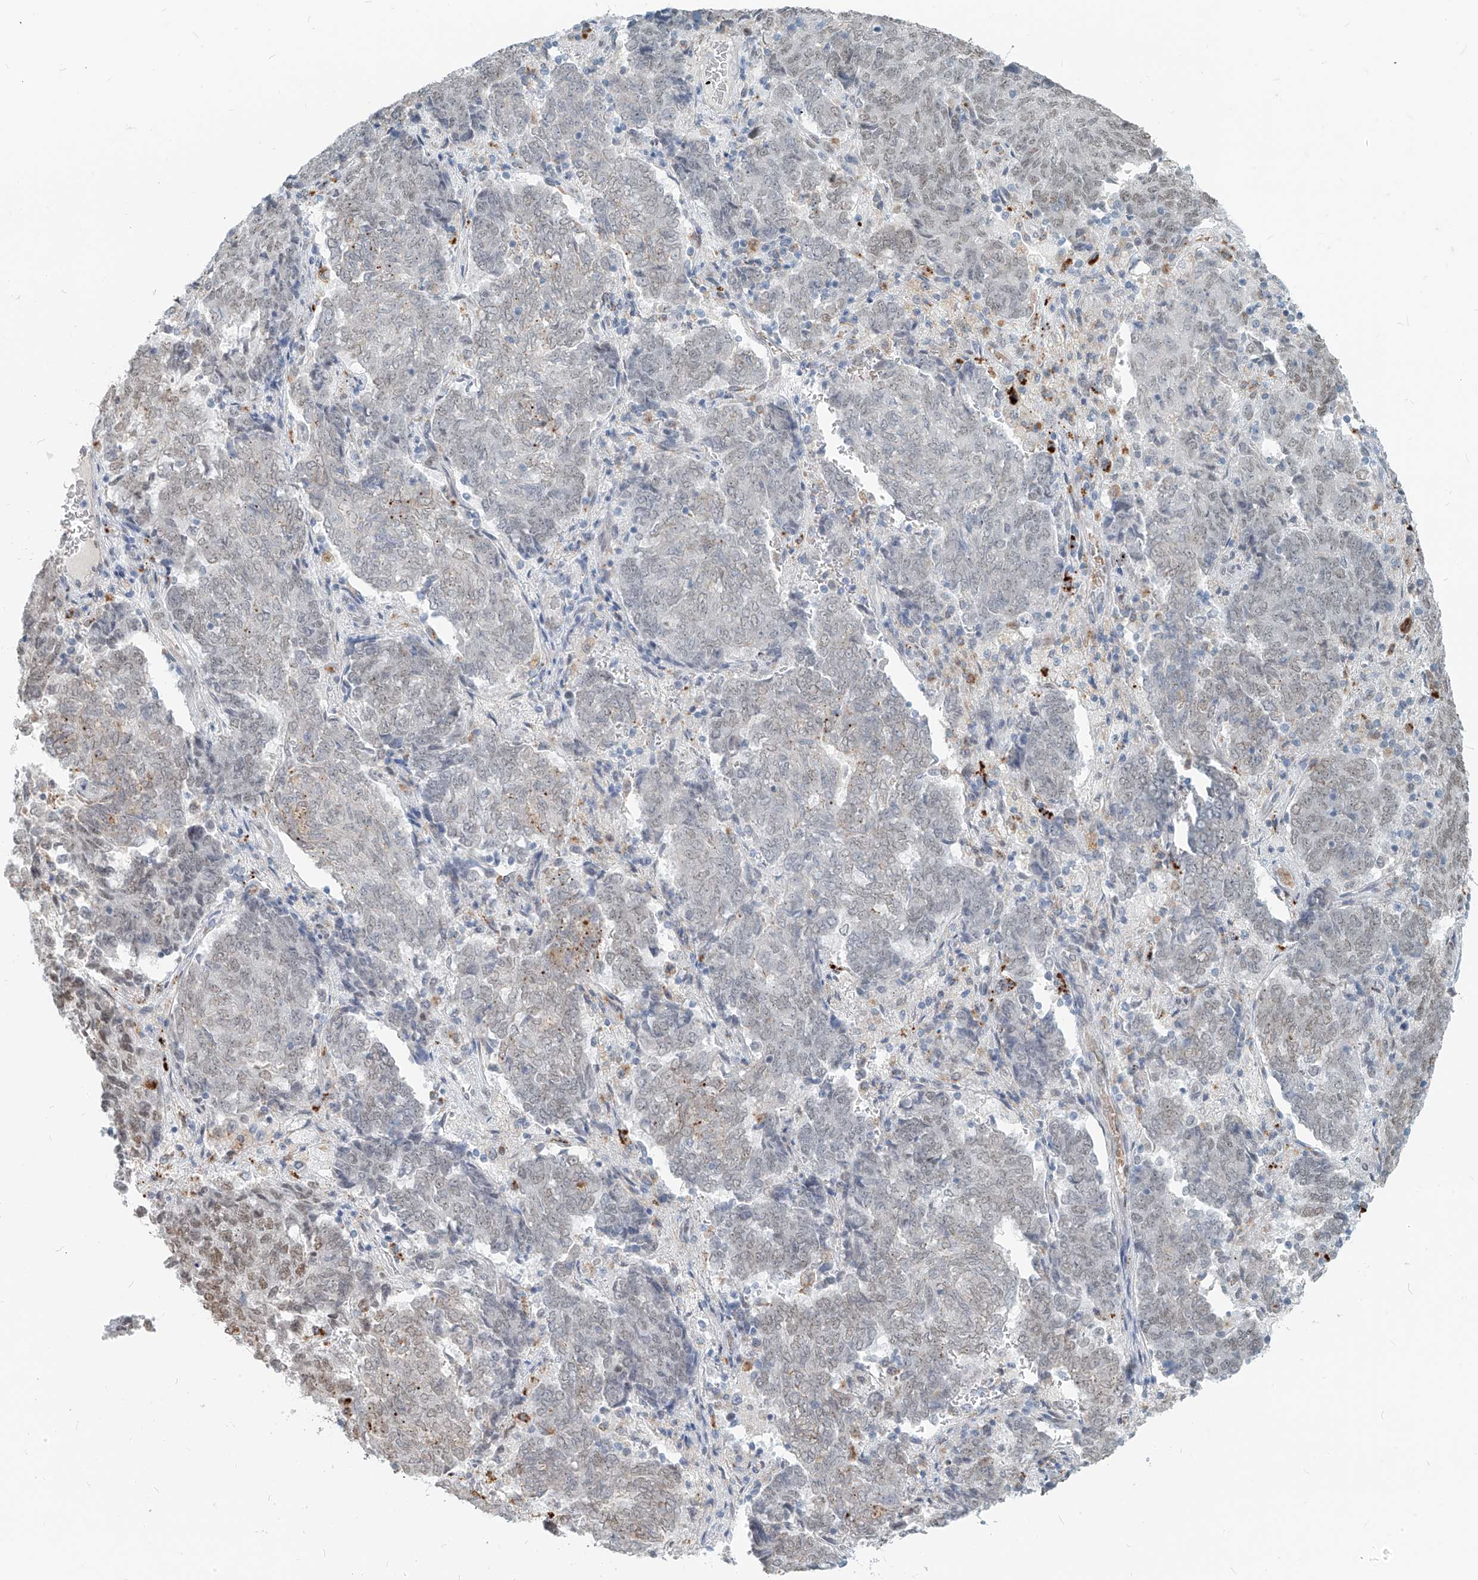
{"staining": {"intensity": "weak", "quantity": "<25%", "location": "nuclear"}, "tissue": "endometrial cancer", "cell_type": "Tumor cells", "image_type": "cancer", "snomed": [{"axis": "morphology", "description": "Adenocarcinoma, NOS"}, {"axis": "topography", "description": "Endometrium"}], "caption": "Immunohistochemistry histopathology image of adenocarcinoma (endometrial) stained for a protein (brown), which demonstrates no positivity in tumor cells.", "gene": "SASH1", "patient": {"sex": "female", "age": 80}}